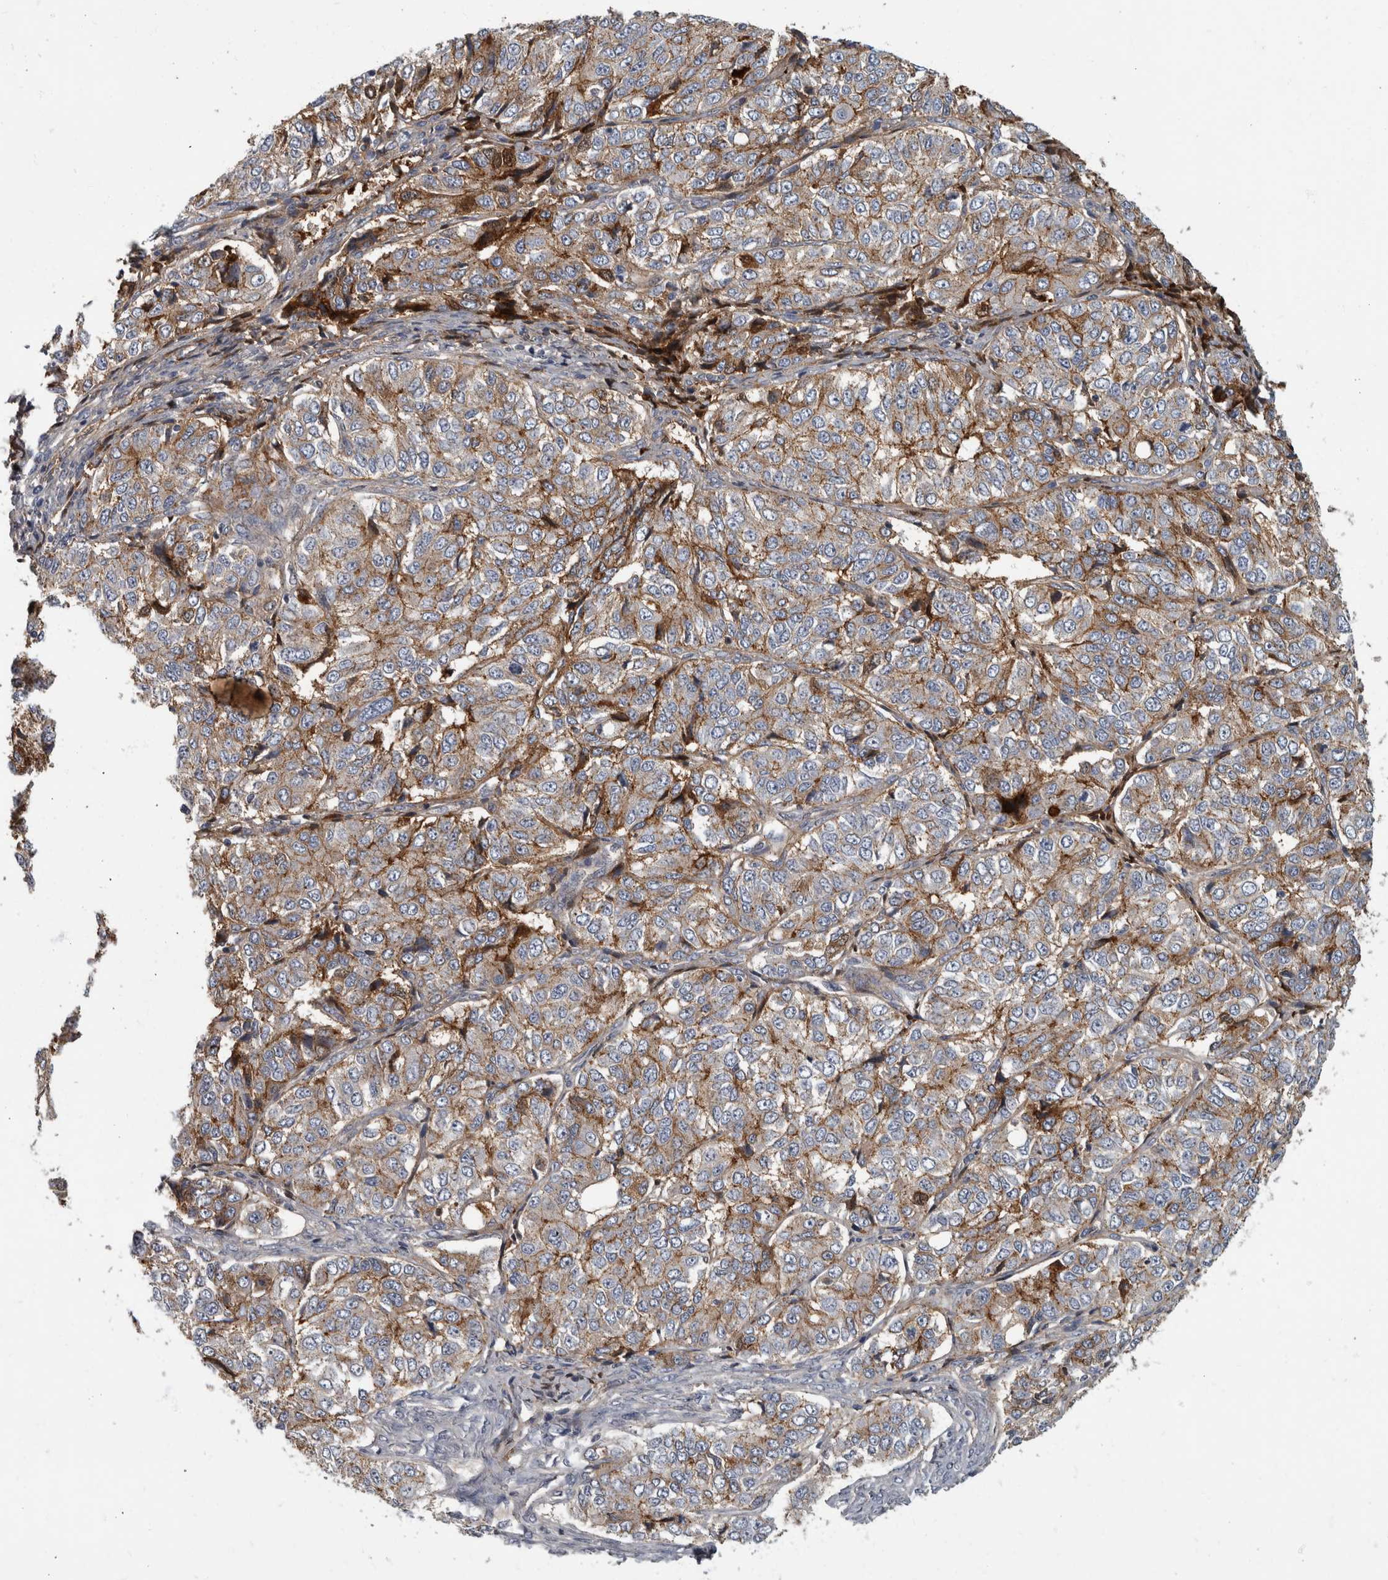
{"staining": {"intensity": "moderate", "quantity": ">75%", "location": "cytoplasmic/membranous"}, "tissue": "ovarian cancer", "cell_type": "Tumor cells", "image_type": "cancer", "snomed": [{"axis": "morphology", "description": "Carcinoma, endometroid"}, {"axis": "topography", "description": "Ovary"}], "caption": "Human ovarian cancer (endometroid carcinoma) stained with a brown dye demonstrates moderate cytoplasmic/membranous positive positivity in about >75% of tumor cells.", "gene": "DSG2", "patient": {"sex": "female", "age": 51}}